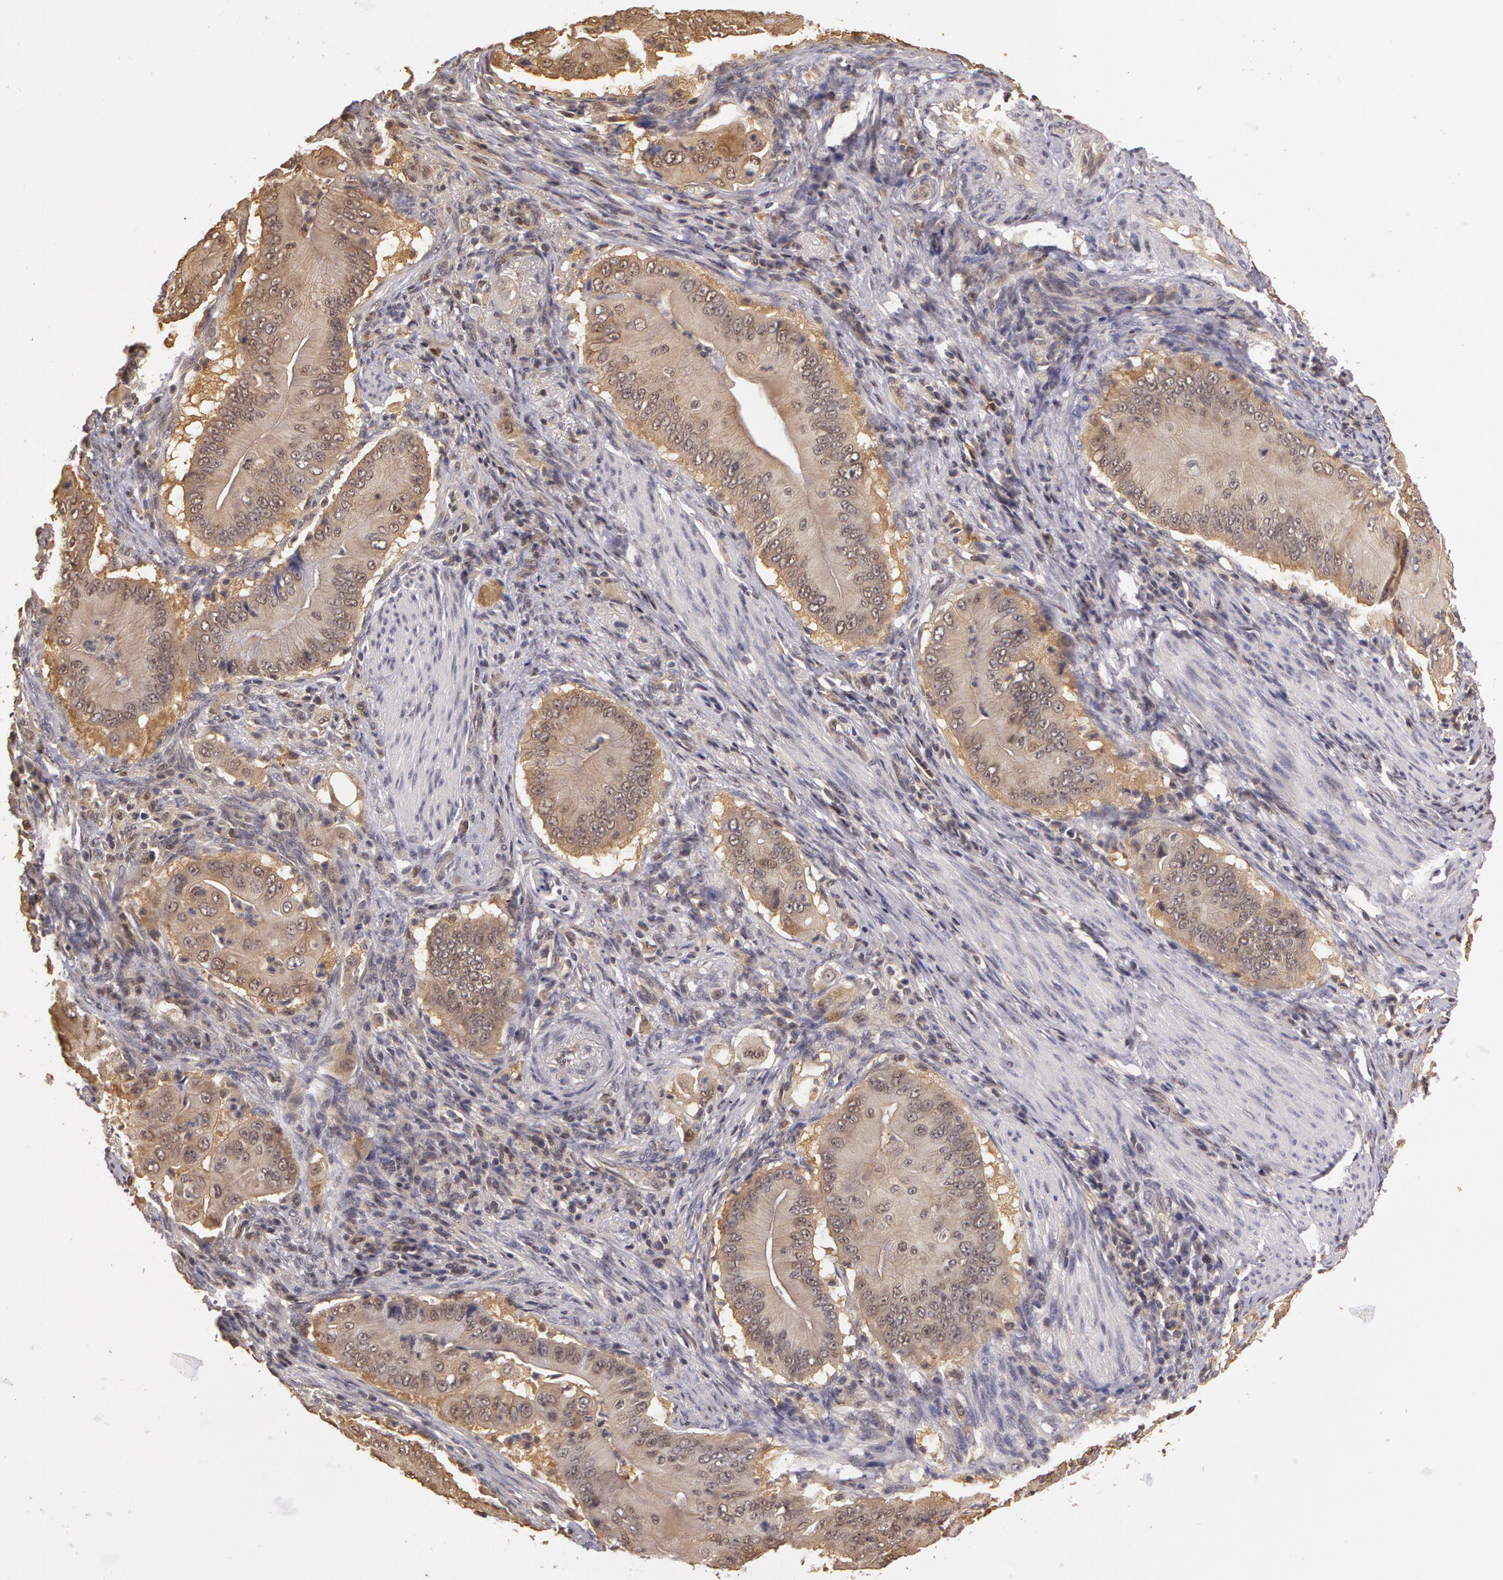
{"staining": {"intensity": "negative", "quantity": "none", "location": "none"}, "tissue": "pancreatic cancer", "cell_type": "Tumor cells", "image_type": "cancer", "snomed": [{"axis": "morphology", "description": "Adenocarcinoma, NOS"}, {"axis": "topography", "description": "Pancreas"}], "caption": "An image of pancreatic cancer stained for a protein shows no brown staining in tumor cells. The staining is performed using DAB brown chromogen with nuclei counter-stained in using hematoxylin.", "gene": "AHSA1", "patient": {"sex": "male", "age": 62}}